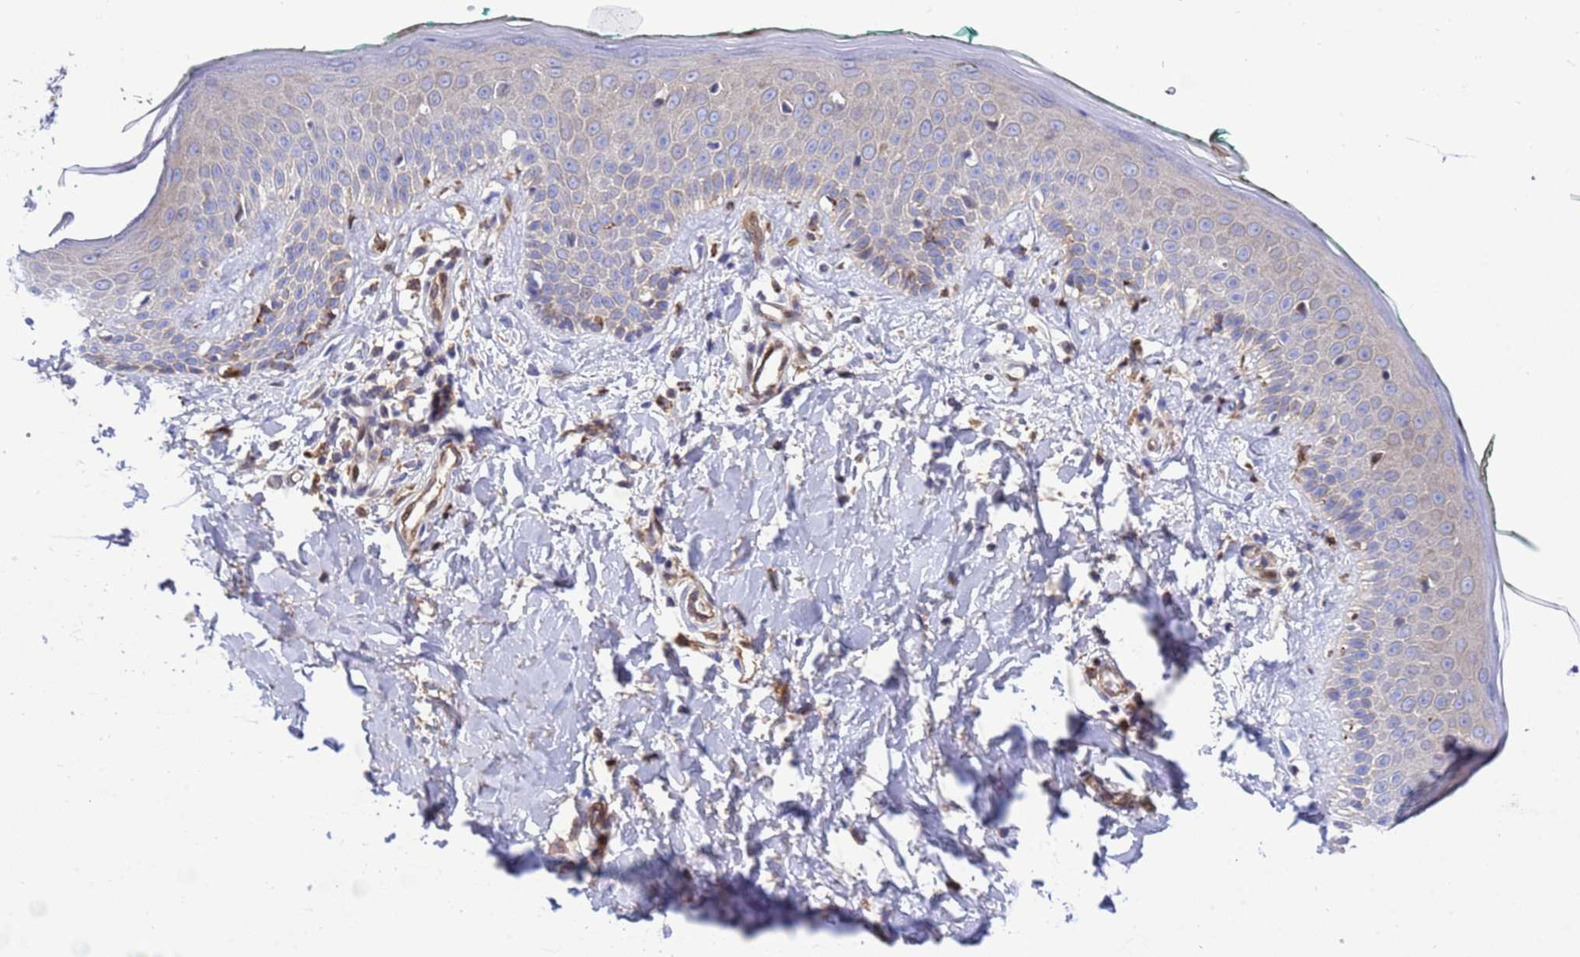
{"staining": {"intensity": "moderate", "quantity": "<25%", "location": "cytoplasmic/membranous"}, "tissue": "skin", "cell_type": "Fibroblasts", "image_type": "normal", "snomed": [{"axis": "morphology", "description": "Normal tissue, NOS"}, {"axis": "morphology", "description": "Malignant melanoma, NOS"}, {"axis": "topography", "description": "Skin"}], "caption": "The micrograph displays a brown stain indicating the presence of a protein in the cytoplasmic/membranous of fibroblasts in skin.", "gene": "FOXRED1", "patient": {"sex": "male", "age": 62}}